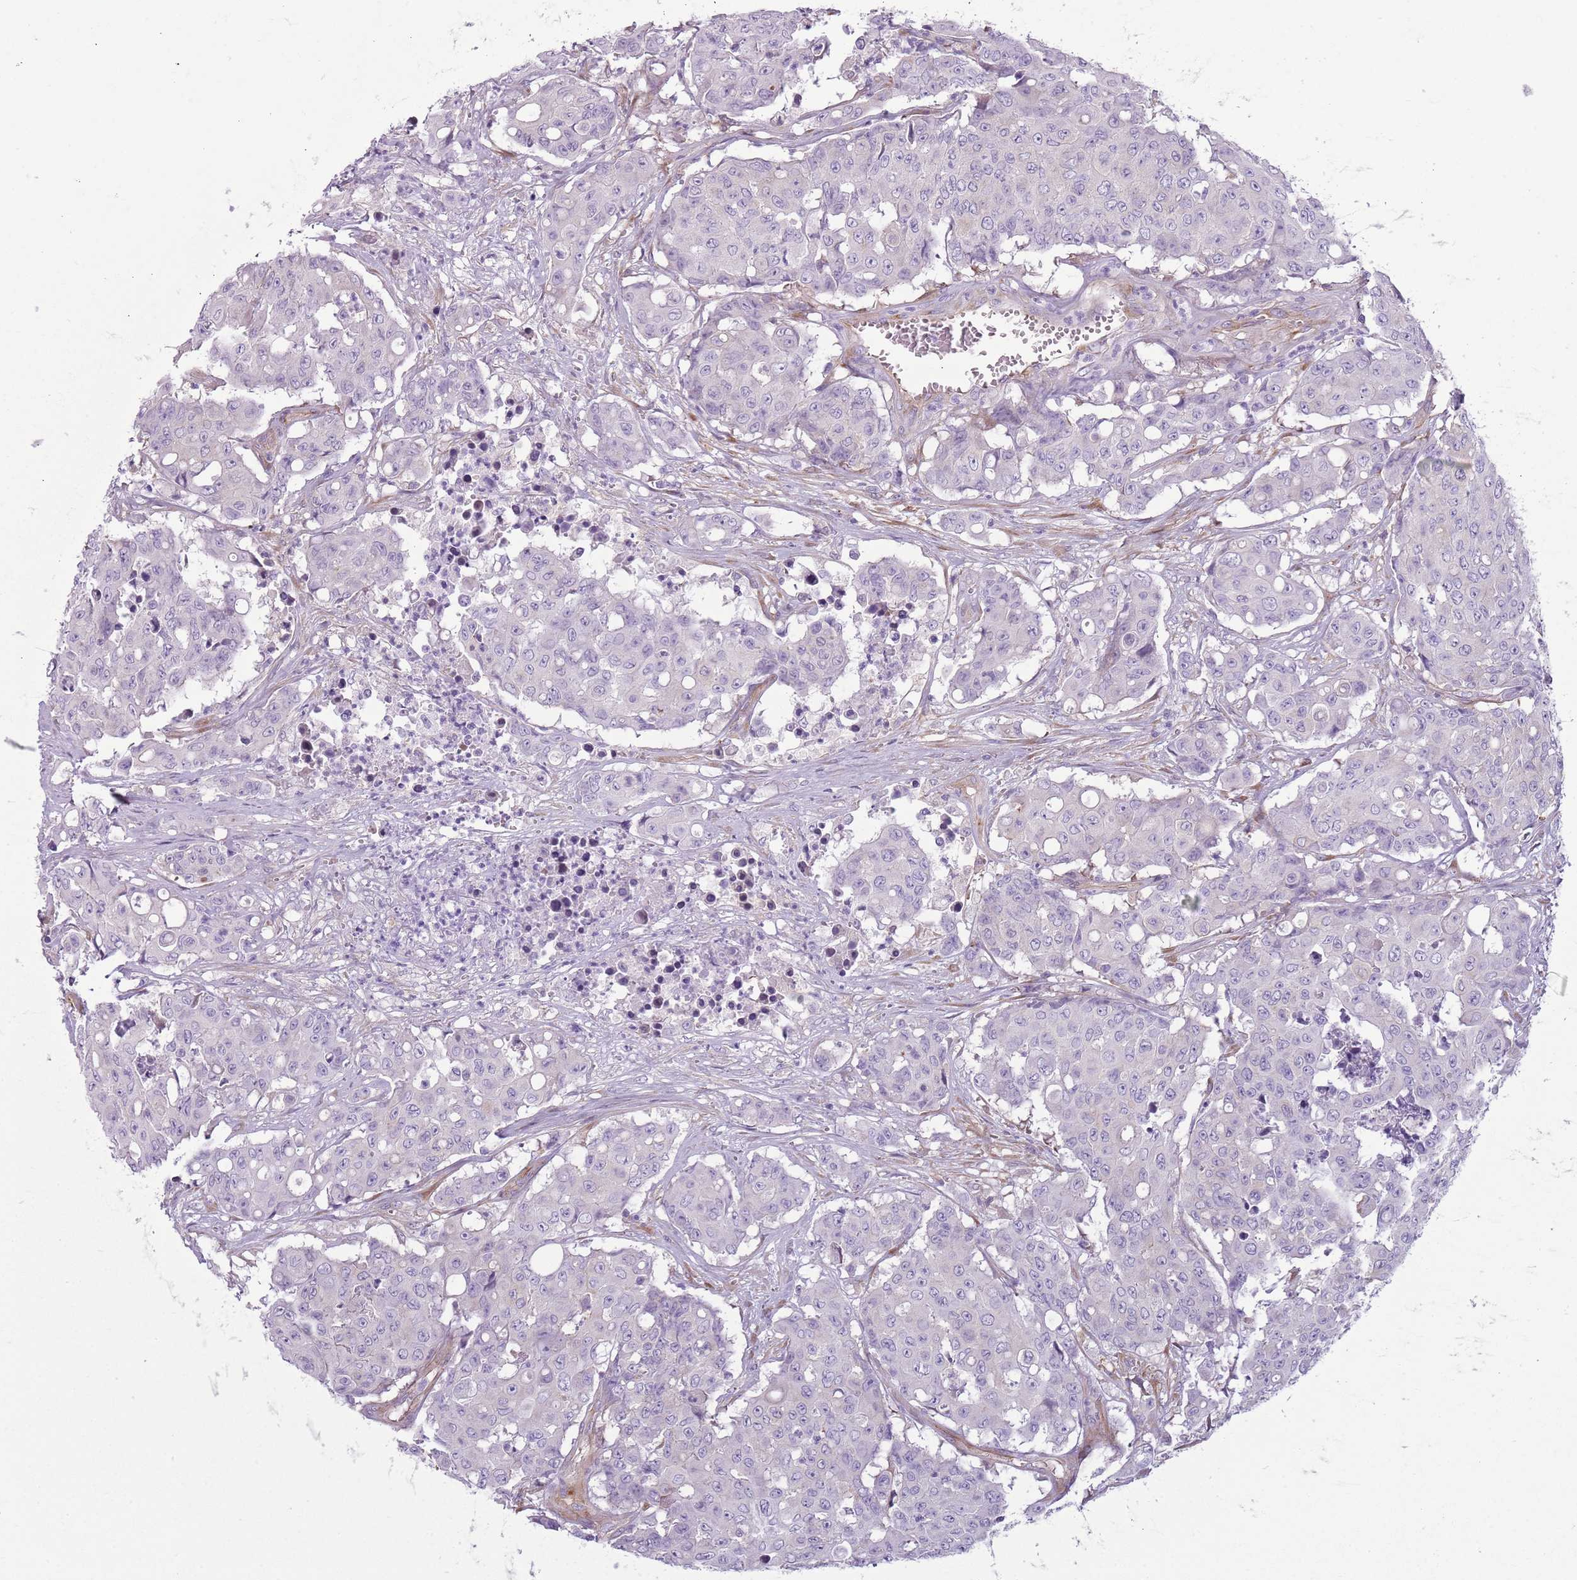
{"staining": {"intensity": "negative", "quantity": "none", "location": "none"}, "tissue": "colorectal cancer", "cell_type": "Tumor cells", "image_type": "cancer", "snomed": [{"axis": "morphology", "description": "Adenocarcinoma, NOS"}, {"axis": "topography", "description": "Colon"}], "caption": "IHC histopathology image of neoplastic tissue: human adenocarcinoma (colorectal) stained with DAB (3,3'-diaminobenzidine) exhibits no significant protein staining in tumor cells.", "gene": "SNX1", "patient": {"sex": "male", "age": 51}}